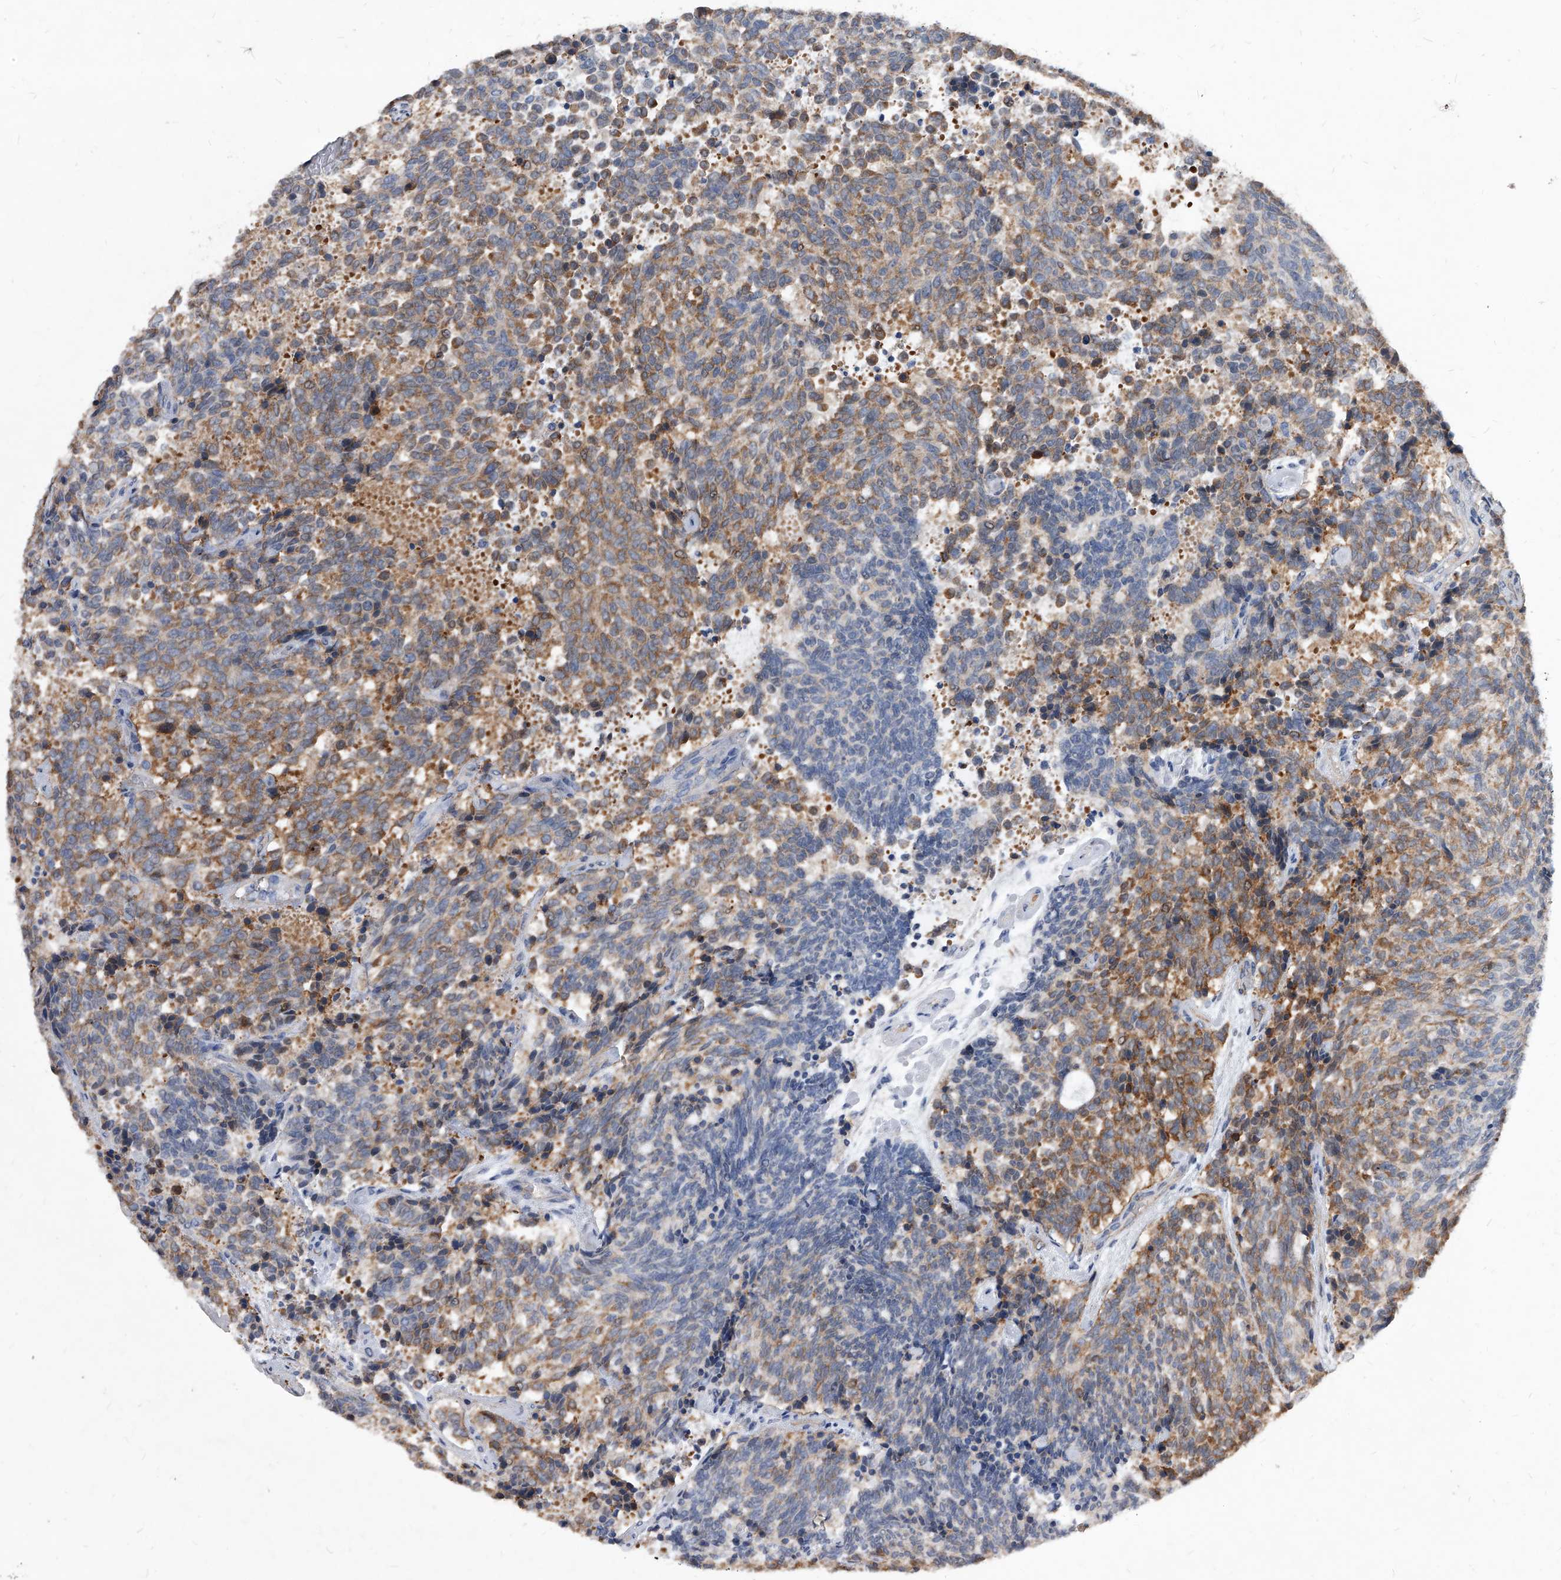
{"staining": {"intensity": "moderate", "quantity": ">75%", "location": "cytoplasmic/membranous"}, "tissue": "carcinoid", "cell_type": "Tumor cells", "image_type": "cancer", "snomed": [{"axis": "morphology", "description": "Carcinoid, malignant, NOS"}, {"axis": "topography", "description": "Pancreas"}], "caption": "Immunohistochemistry histopathology image of human carcinoid stained for a protein (brown), which exhibits medium levels of moderate cytoplasmic/membranous staining in approximately >75% of tumor cells.", "gene": "SOBP", "patient": {"sex": "female", "age": 54}}